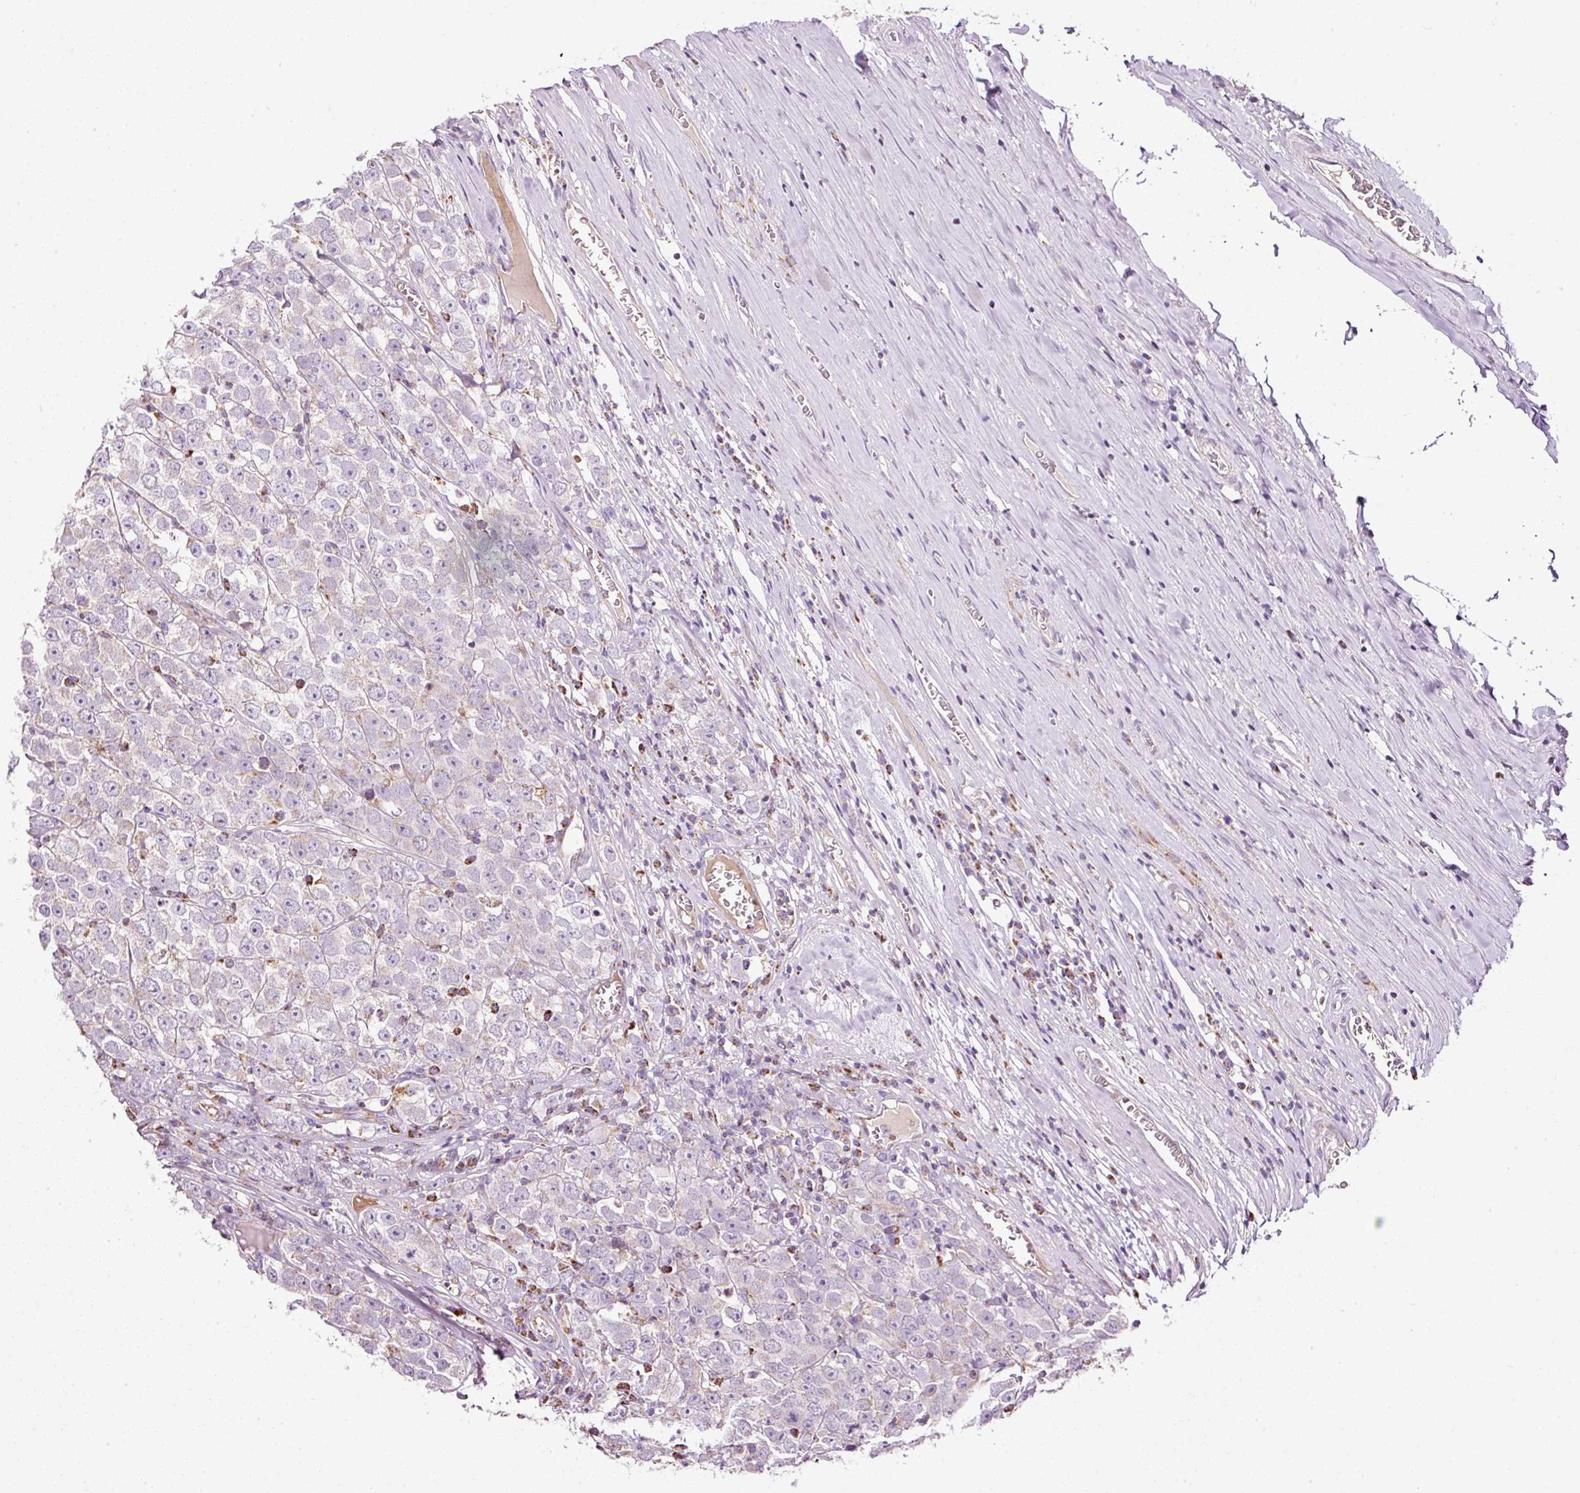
{"staining": {"intensity": "negative", "quantity": "none", "location": "none"}, "tissue": "testis cancer", "cell_type": "Tumor cells", "image_type": "cancer", "snomed": [{"axis": "morphology", "description": "Seminoma, NOS"}, {"axis": "morphology", "description": "Carcinoma, Embryonal, NOS"}, {"axis": "topography", "description": "Testis"}], "caption": "This is an immunohistochemistry (IHC) photomicrograph of human testis cancer. There is no staining in tumor cells.", "gene": "SDHA", "patient": {"sex": "male", "age": 52}}